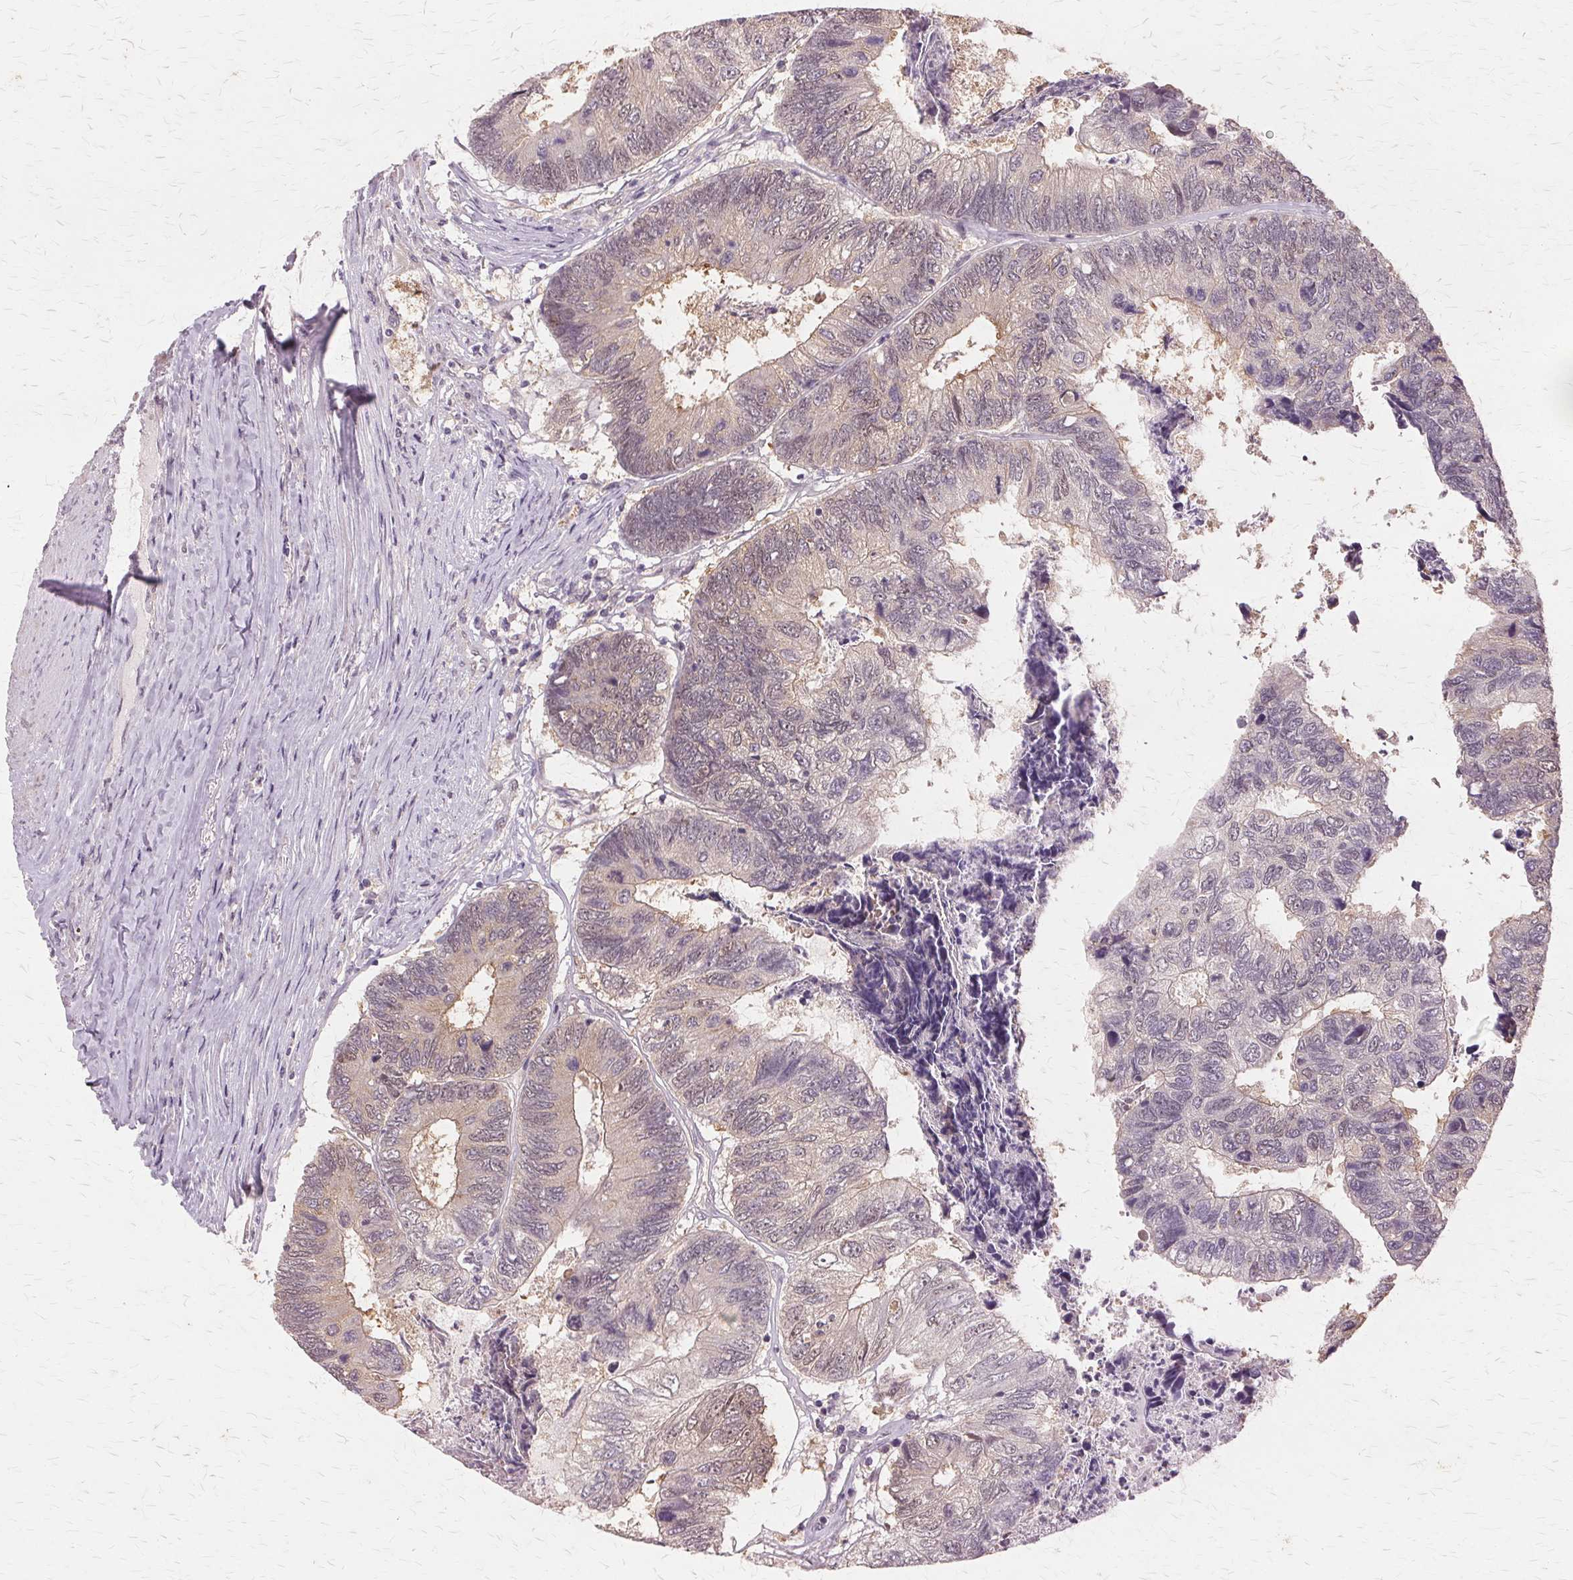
{"staining": {"intensity": "weak", "quantity": "25%-75%", "location": "cytoplasmic/membranous"}, "tissue": "colorectal cancer", "cell_type": "Tumor cells", "image_type": "cancer", "snomed": [{"axis": "morphology", "description": "Adenocarcinoma, NOS"}, {"axis": "topography", "description": "Colon"}], "caption": "An image of human adenocarcinoma (colorectal) stained for a protein reveals weak cytoplasmic/membranous brown staining in tumor cells.", "gene": "PRMT5", "patient": {"sex": "female", "age": 67}}